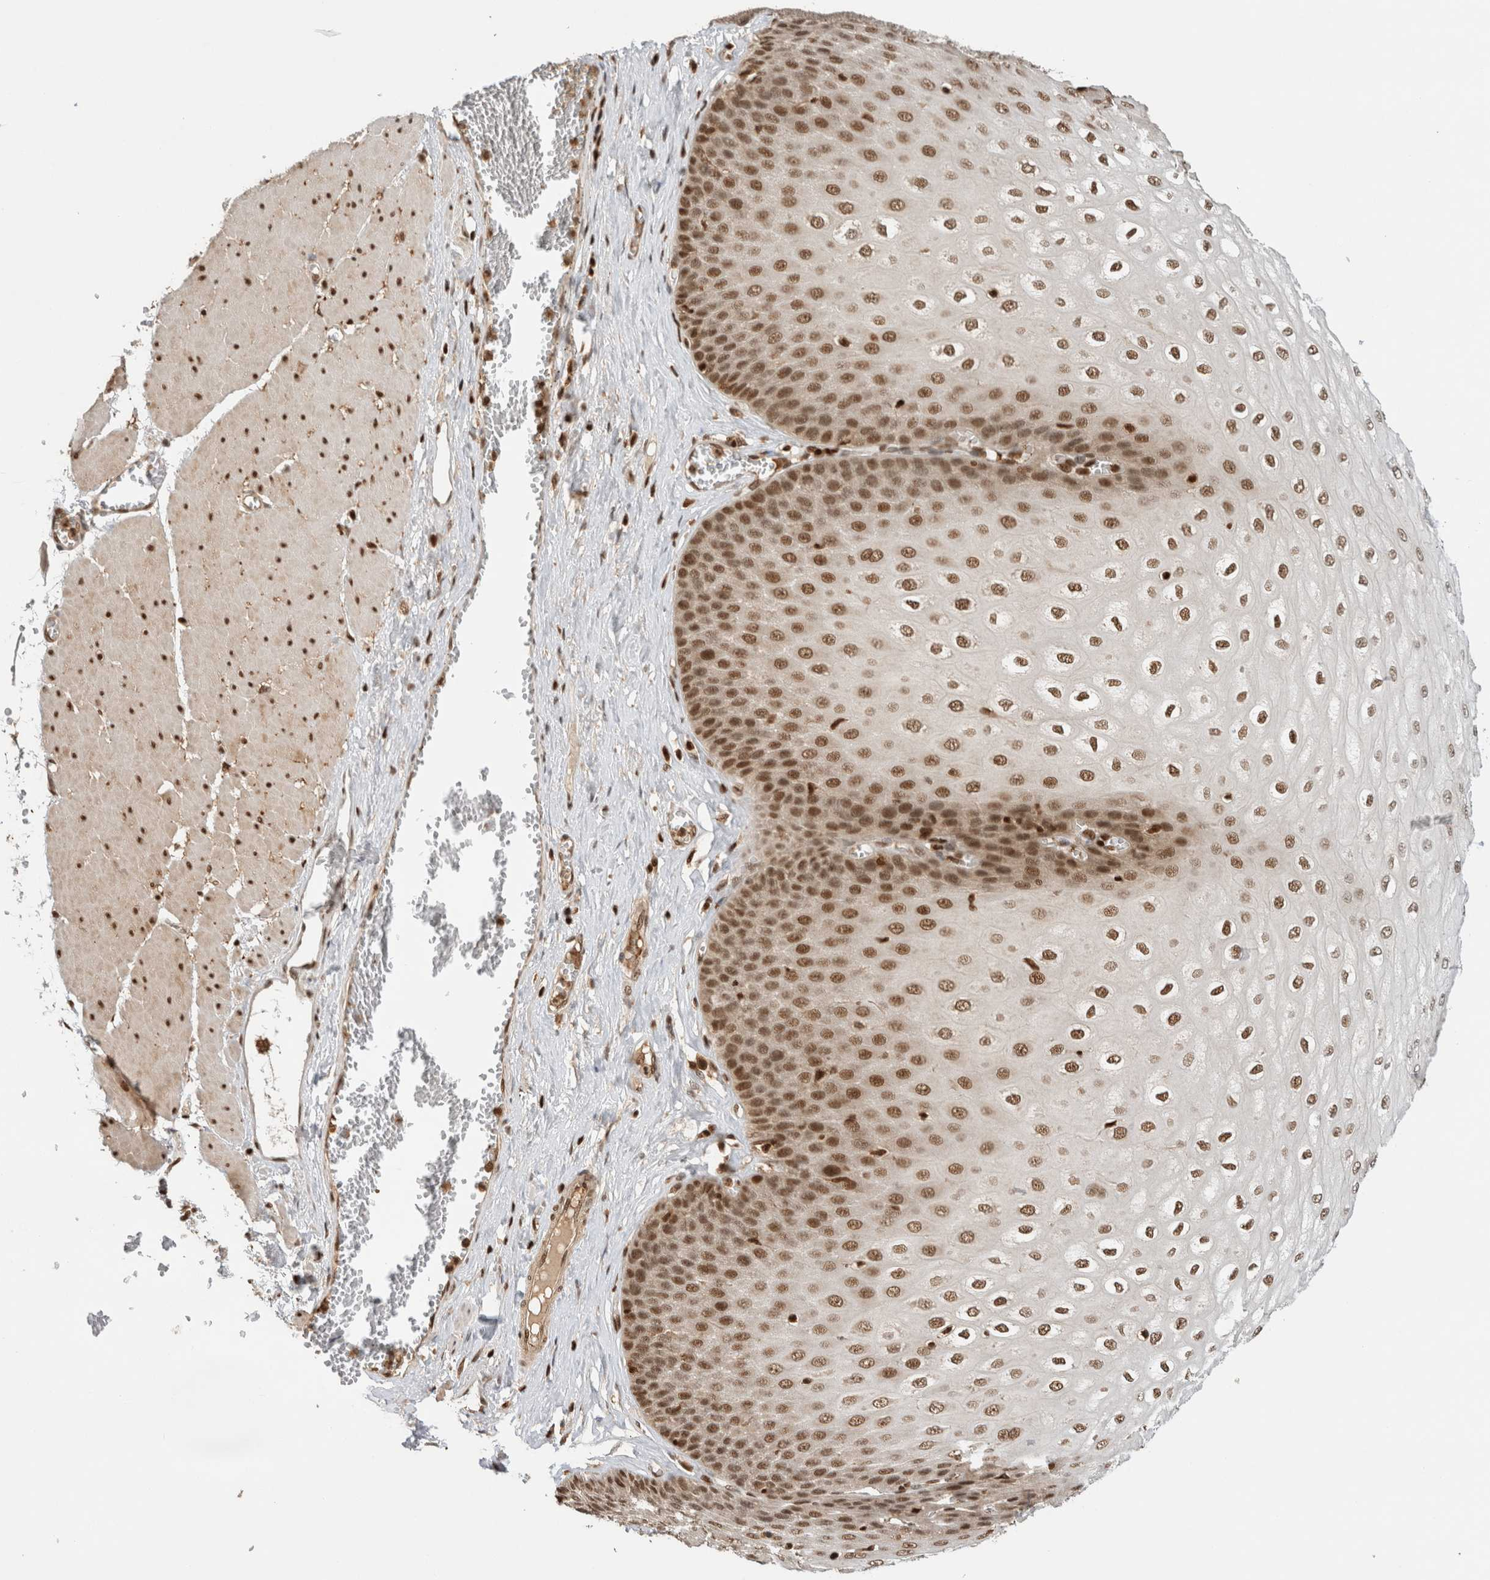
{"staining": {"intensity": "strong", "quantity": ">75%", "location": "nuclear"}, "tissue": "esophagus", "cell_type": "Squamous epithelial cells", "image_type": "normal", "snomed": [{"axis": "morphology", "description": "Normal tissue, NOS"}, {"axis": "topography", "description": "Esophagus"}], "caption": "The photomicrograph shows a brown stain indicating the presence of a protein in the nuclear of squamous epithelial cells in esophagus.", "gene": "SNRNP40", "patient": {"sex": "male", "age": 60}}